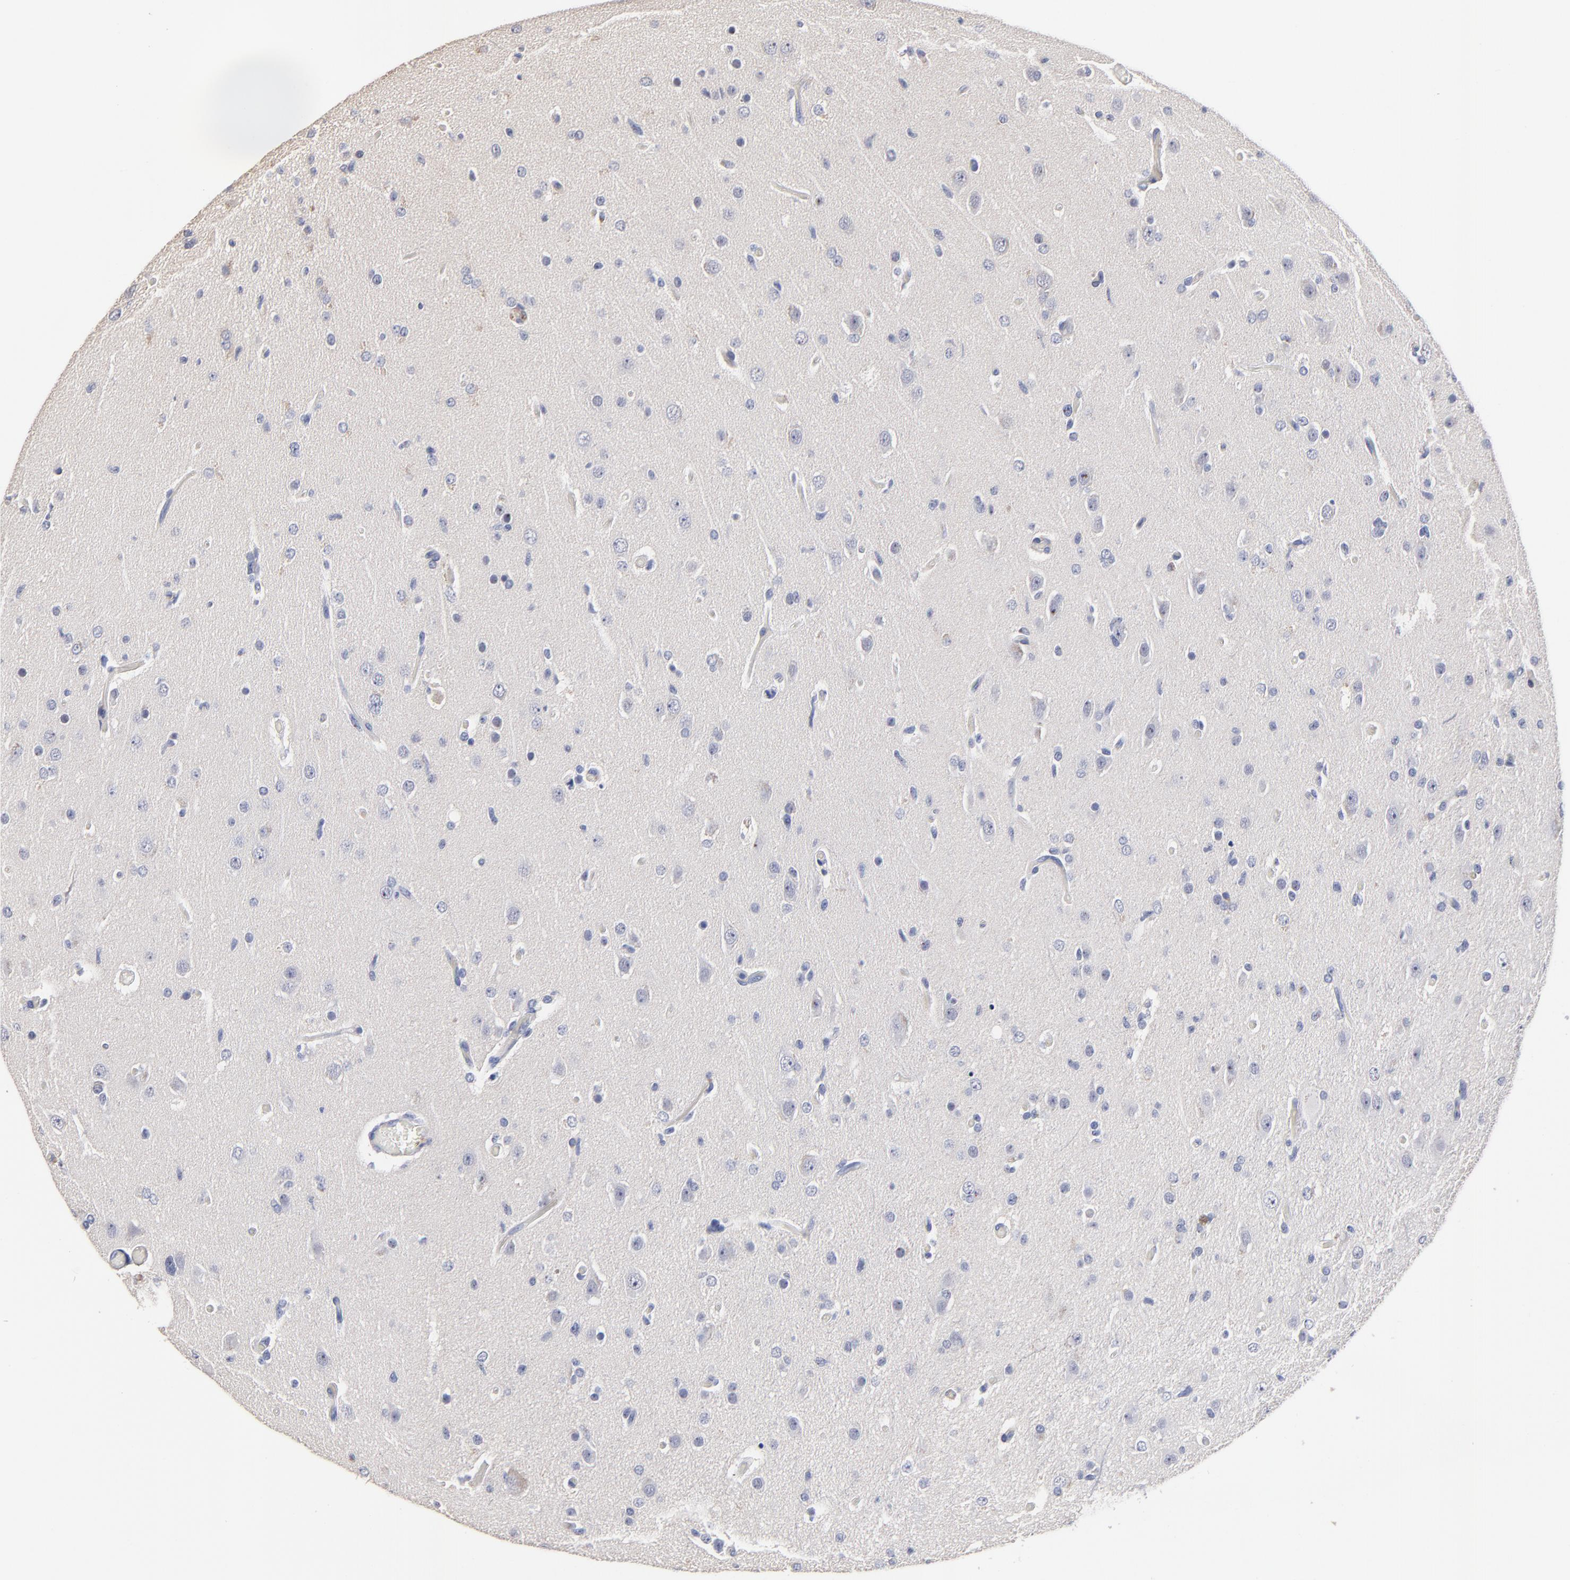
{"staining": {"intensity": "negative", "quantity": "none", "location": "none"}, "tissue": "glioma", "cell_type": "Tumor cells", "image_type": "cancer", "snomed": [{"axis": "morphology", "description": "Glioma, malignant, High grade"}, {"axis": "topography", "description": "Brain"}], "caption": "The histopathology image shows no significant staining in tumor cells of glioma.", "gene": "TRAT1", "patient": {"sex": "male", "age": 33}}